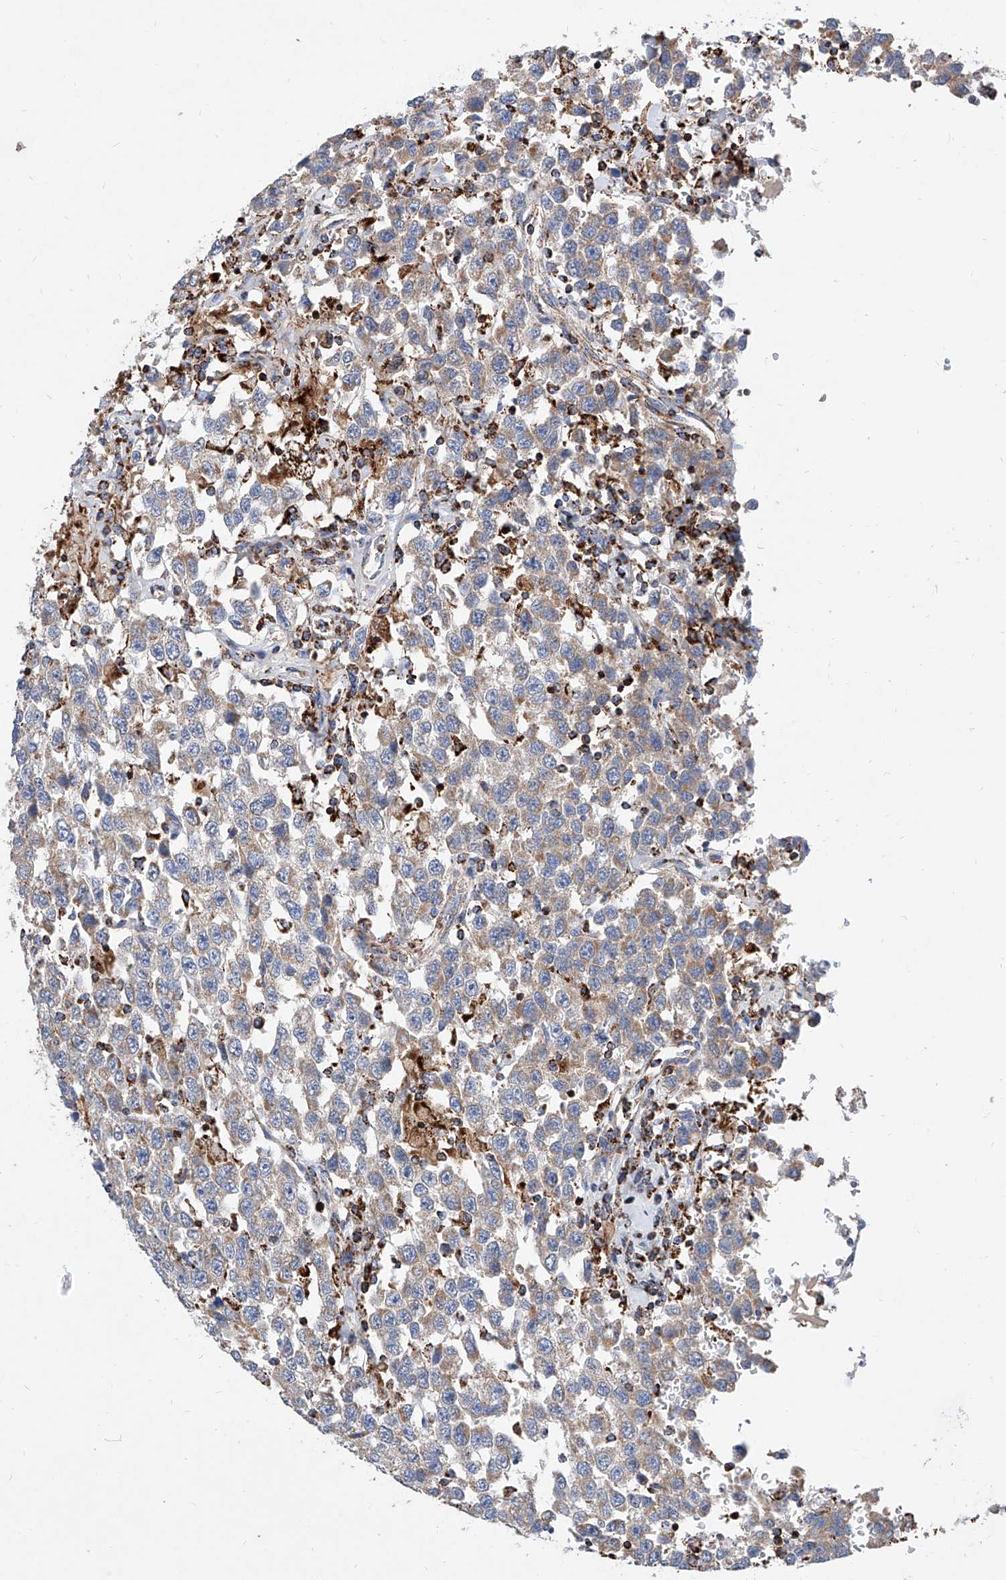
{"staining": {"intensity": "weak", "quantity": ">75%", "location": "cytoplasmic/membranous"}, "tissue": "testis cancer", "cell_type": "Tumor cells", "image_type": "cancer", "snomed": [{"axis": "morphology", "description": "Seminoma, NOS"}, {"axis": "topography", "description": "Testis"}], "caption": "IHC (DAB (3,3'-diaminobenzidine)) staining of testis cancer exhibits weak cytoplasmic/membranous protein staining in approximately >75% of tumor cells.", "gene": "CPNE5", "patient": {"sex": "male", "age": 41}}